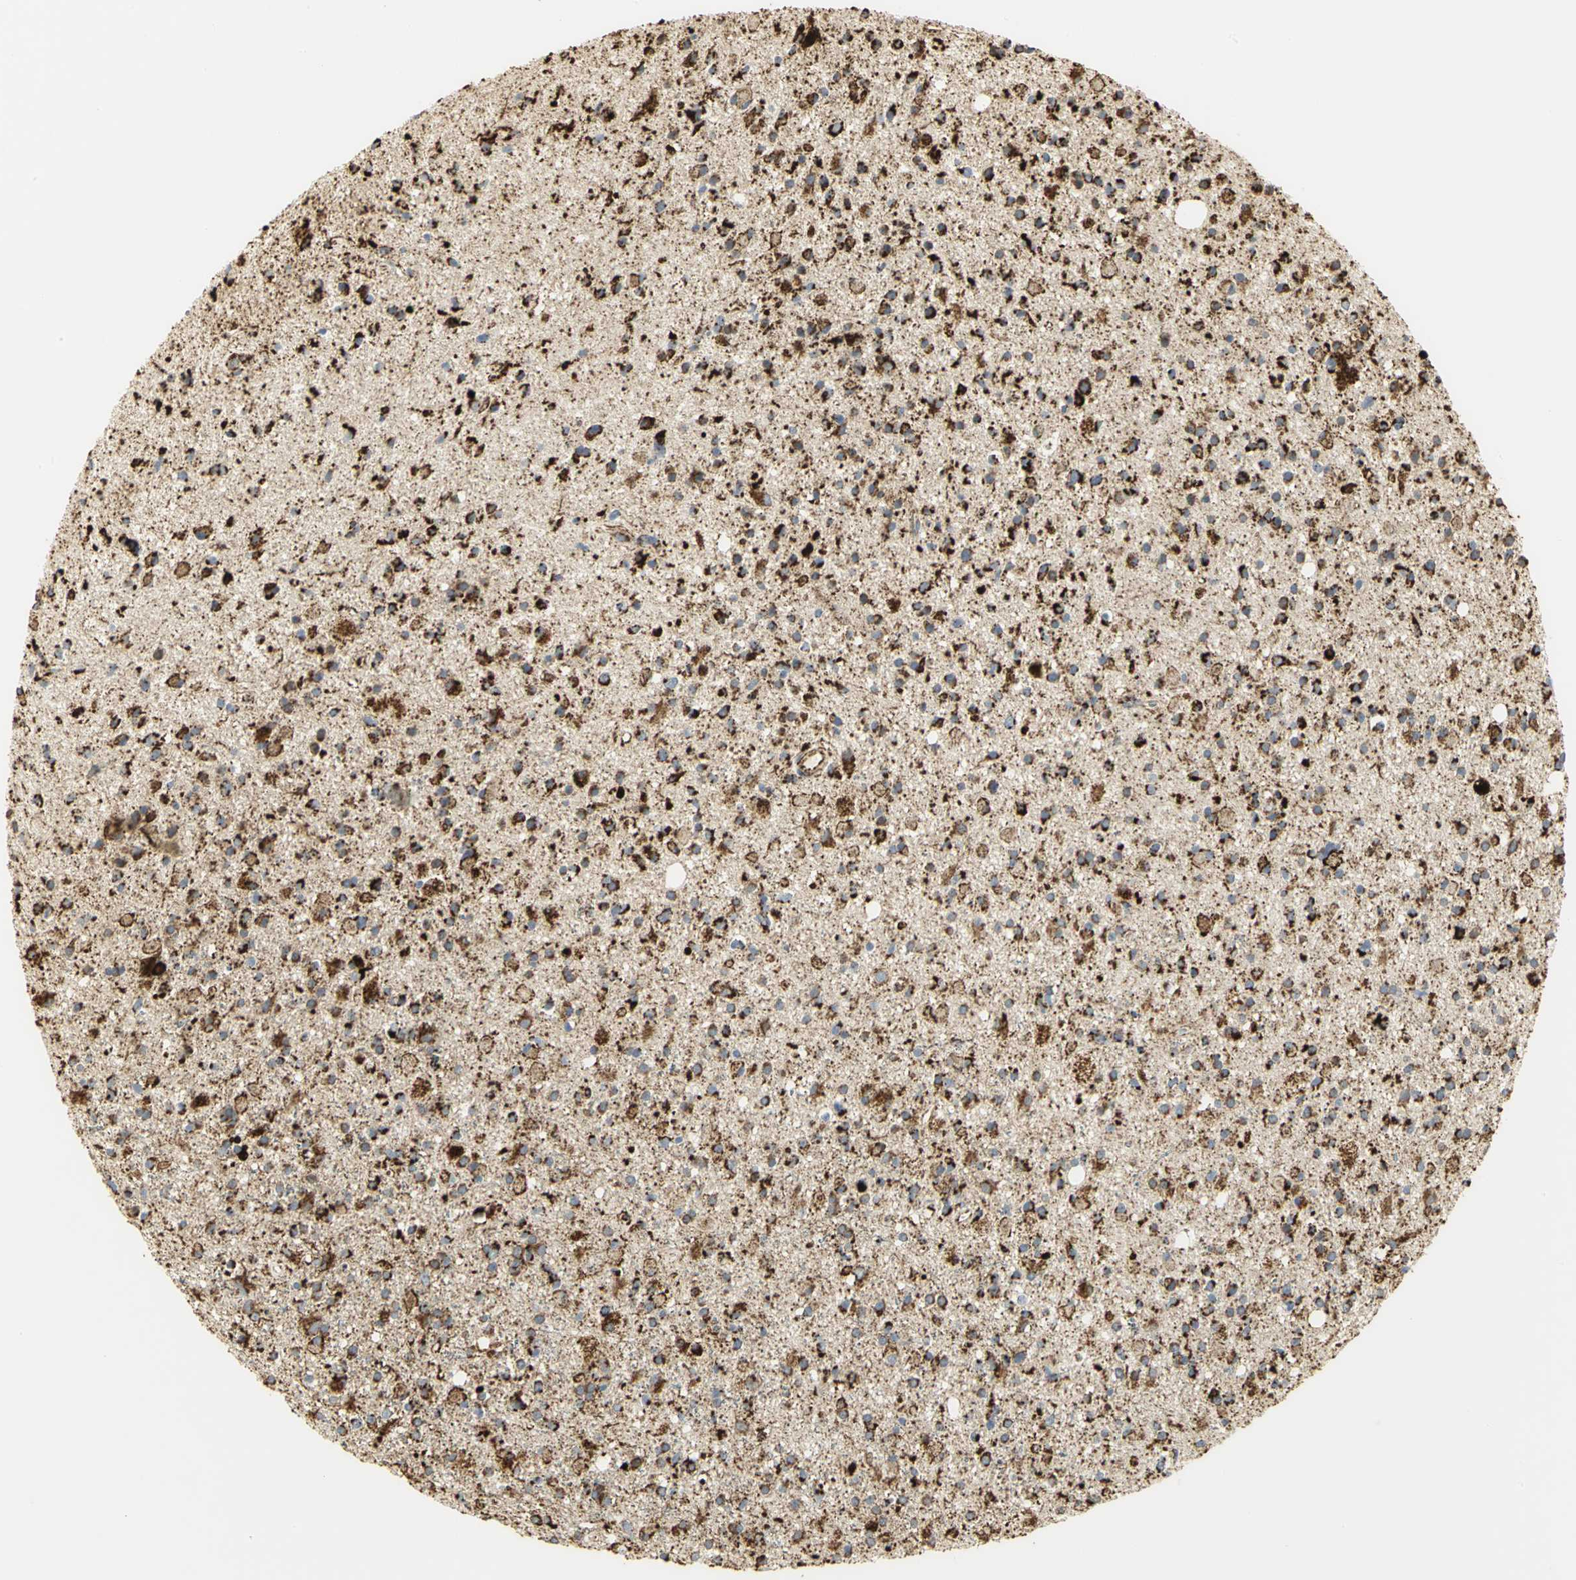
{"staining": {"intensity": "strong", "quantity": ">75%", "location": "cytoplasmic/membranous"}, "tissue": "glioma", "cell_type": "Tumor cells", "image_type": "cancer", "snomed": [{"axis": "morphology", "description": "Glioma, malignant, High grade"}, {"axis": "topography", "description": "Brain"}], "caption": "A high amount of strong cytoplasmic/membranous positivity is seen in about >75% of tumor cells in glioma tissue. (DAB (3,3'-diaminobenzidine) = brown stain, brightfield microscopy at high magnification).", "gene": "VDAC1", "patient": {"sex": "male", "age": 33}}